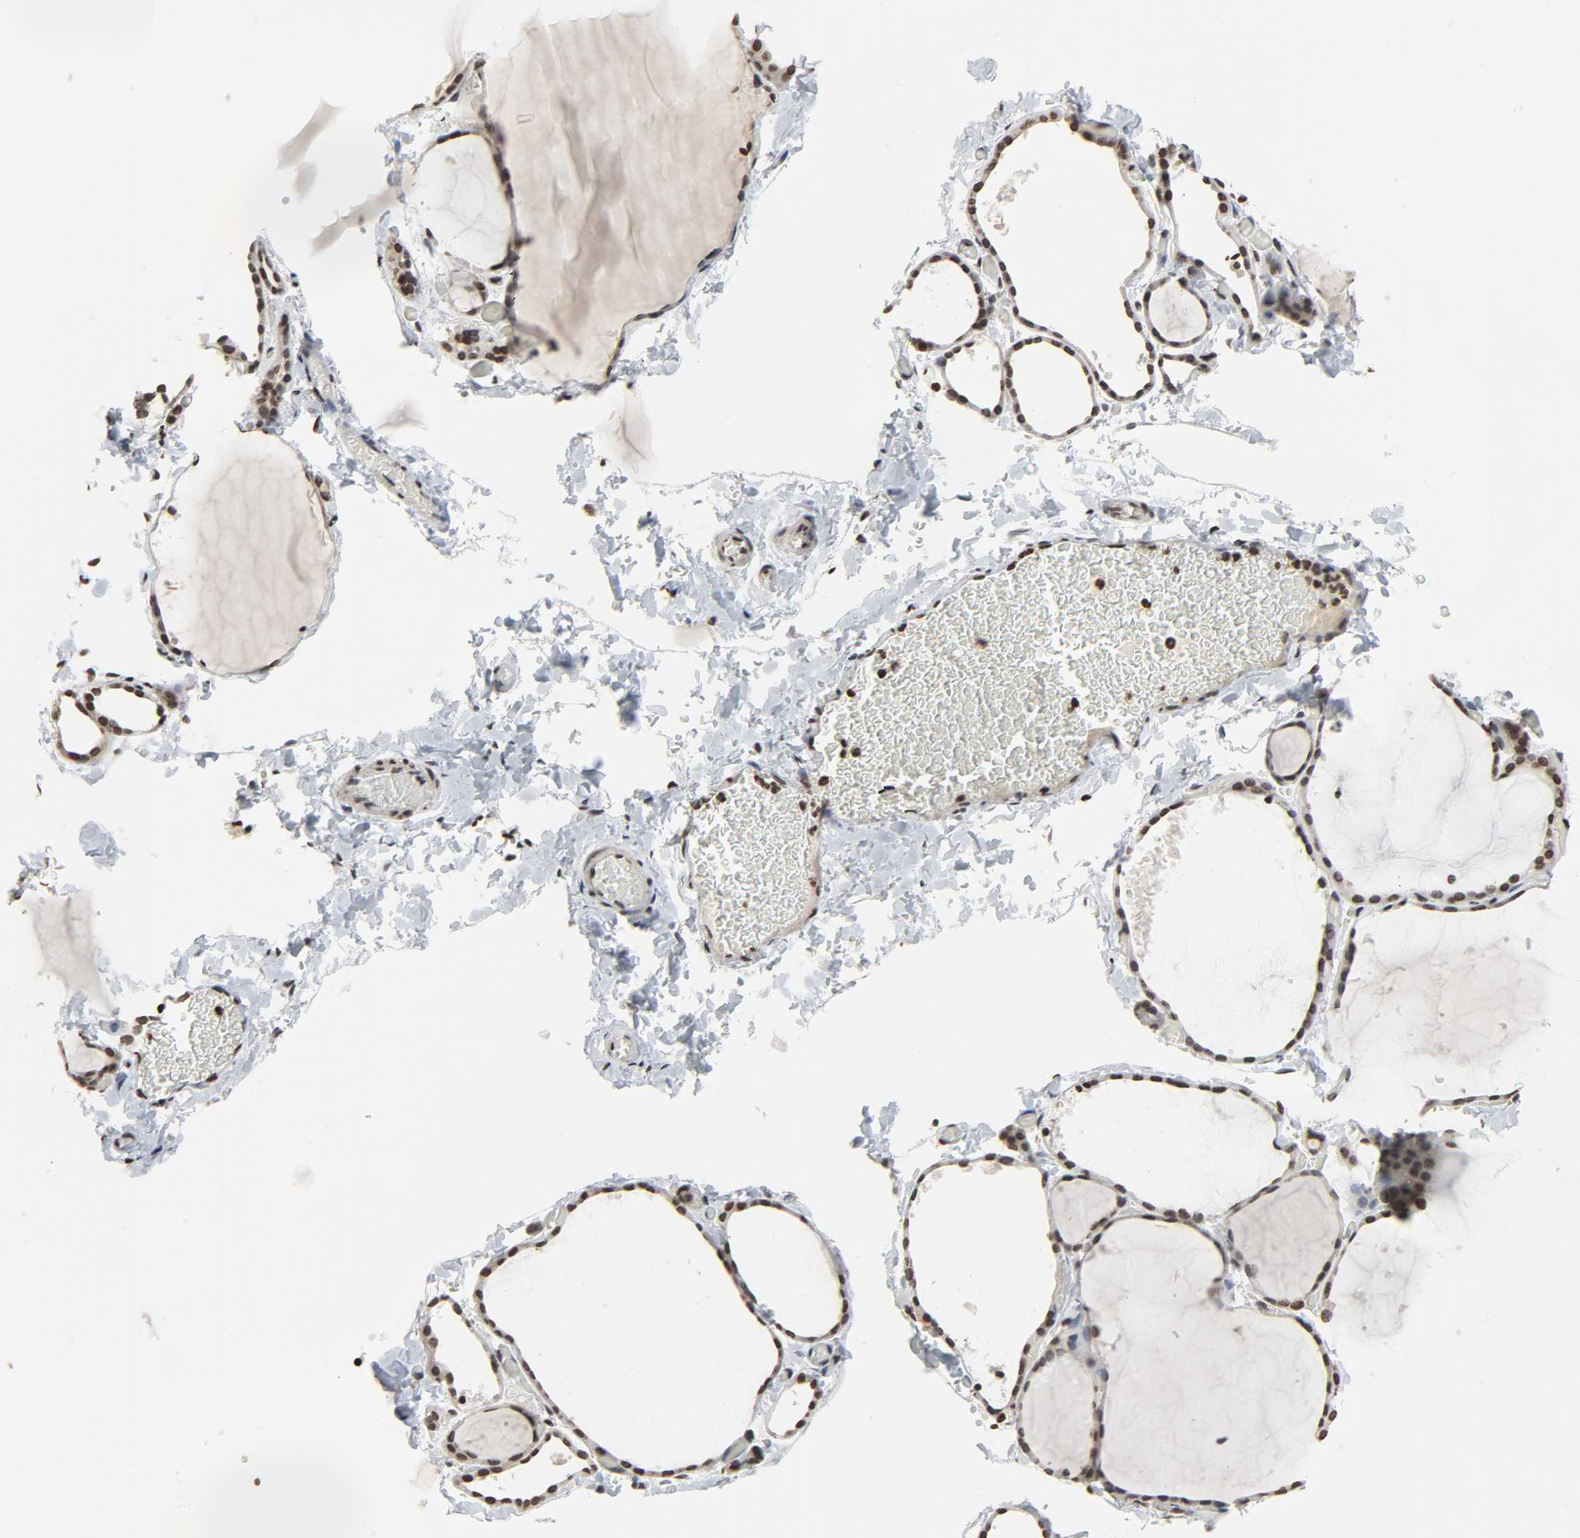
{"staining": {"intensity": "moderate", "quantity": ">75%", "location": "nuclear"}, "tissue": "thyroid gland", "cell_type": "Glandular cells", "image_type": "normal", "snomed": [{"axis": "morphology", "description": "Normal tissue, NOS"}, {"axis": "topography", "description": "Thyroid gland"}], "caption": "Immunohistochemical staining of benign thyroid gland shows medium levels of moderate nuclear expression in approximately >75% of glandular cells.", "gene": "ELAVL1", "patient": {"sex": "female", "age": 22}}